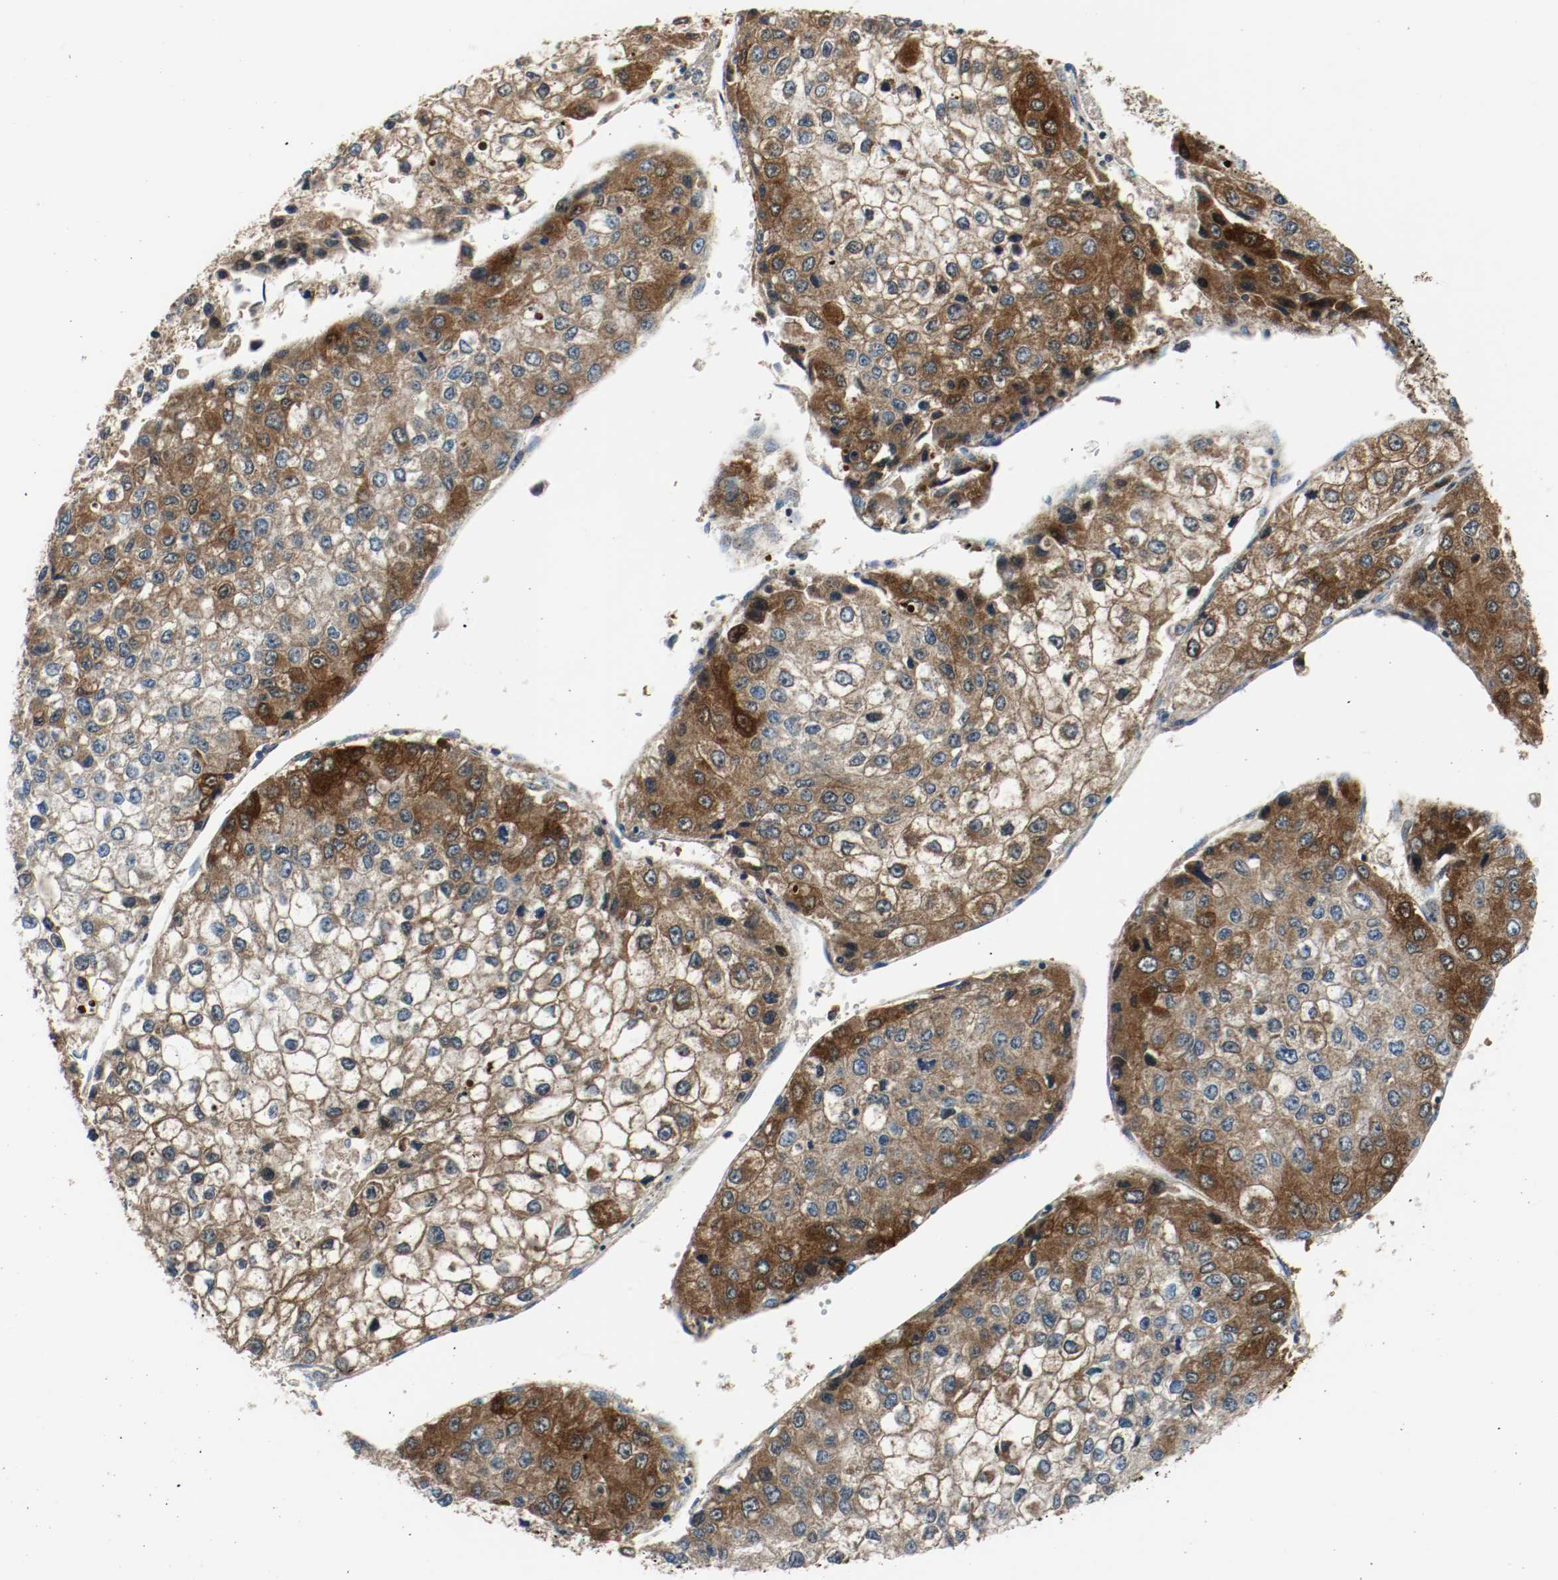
{"staining": {"intensity": "strong", "quantity": ">75%", "location": "cytoplasmic/membranous"}, "tissue": "liver cancer", "cell_type": "Tumor cells", "image_type": "cancer", "snomed": [{"axis": "morphology", "description": "Carcinoma, Hepatocellular, NOS"}, {"axis": "topography", "description": "Liver"}], "caption": "A high-resolution histopathology image shows immunohistochemistry staining of liver cancer (hepatocellular carcinoma), which reveals strong cytoplasmic/membranous expression in approximately >75% of tumor cells.", "gene": "TXNRD1", "patient": {"sex": "female", "age": 66}}